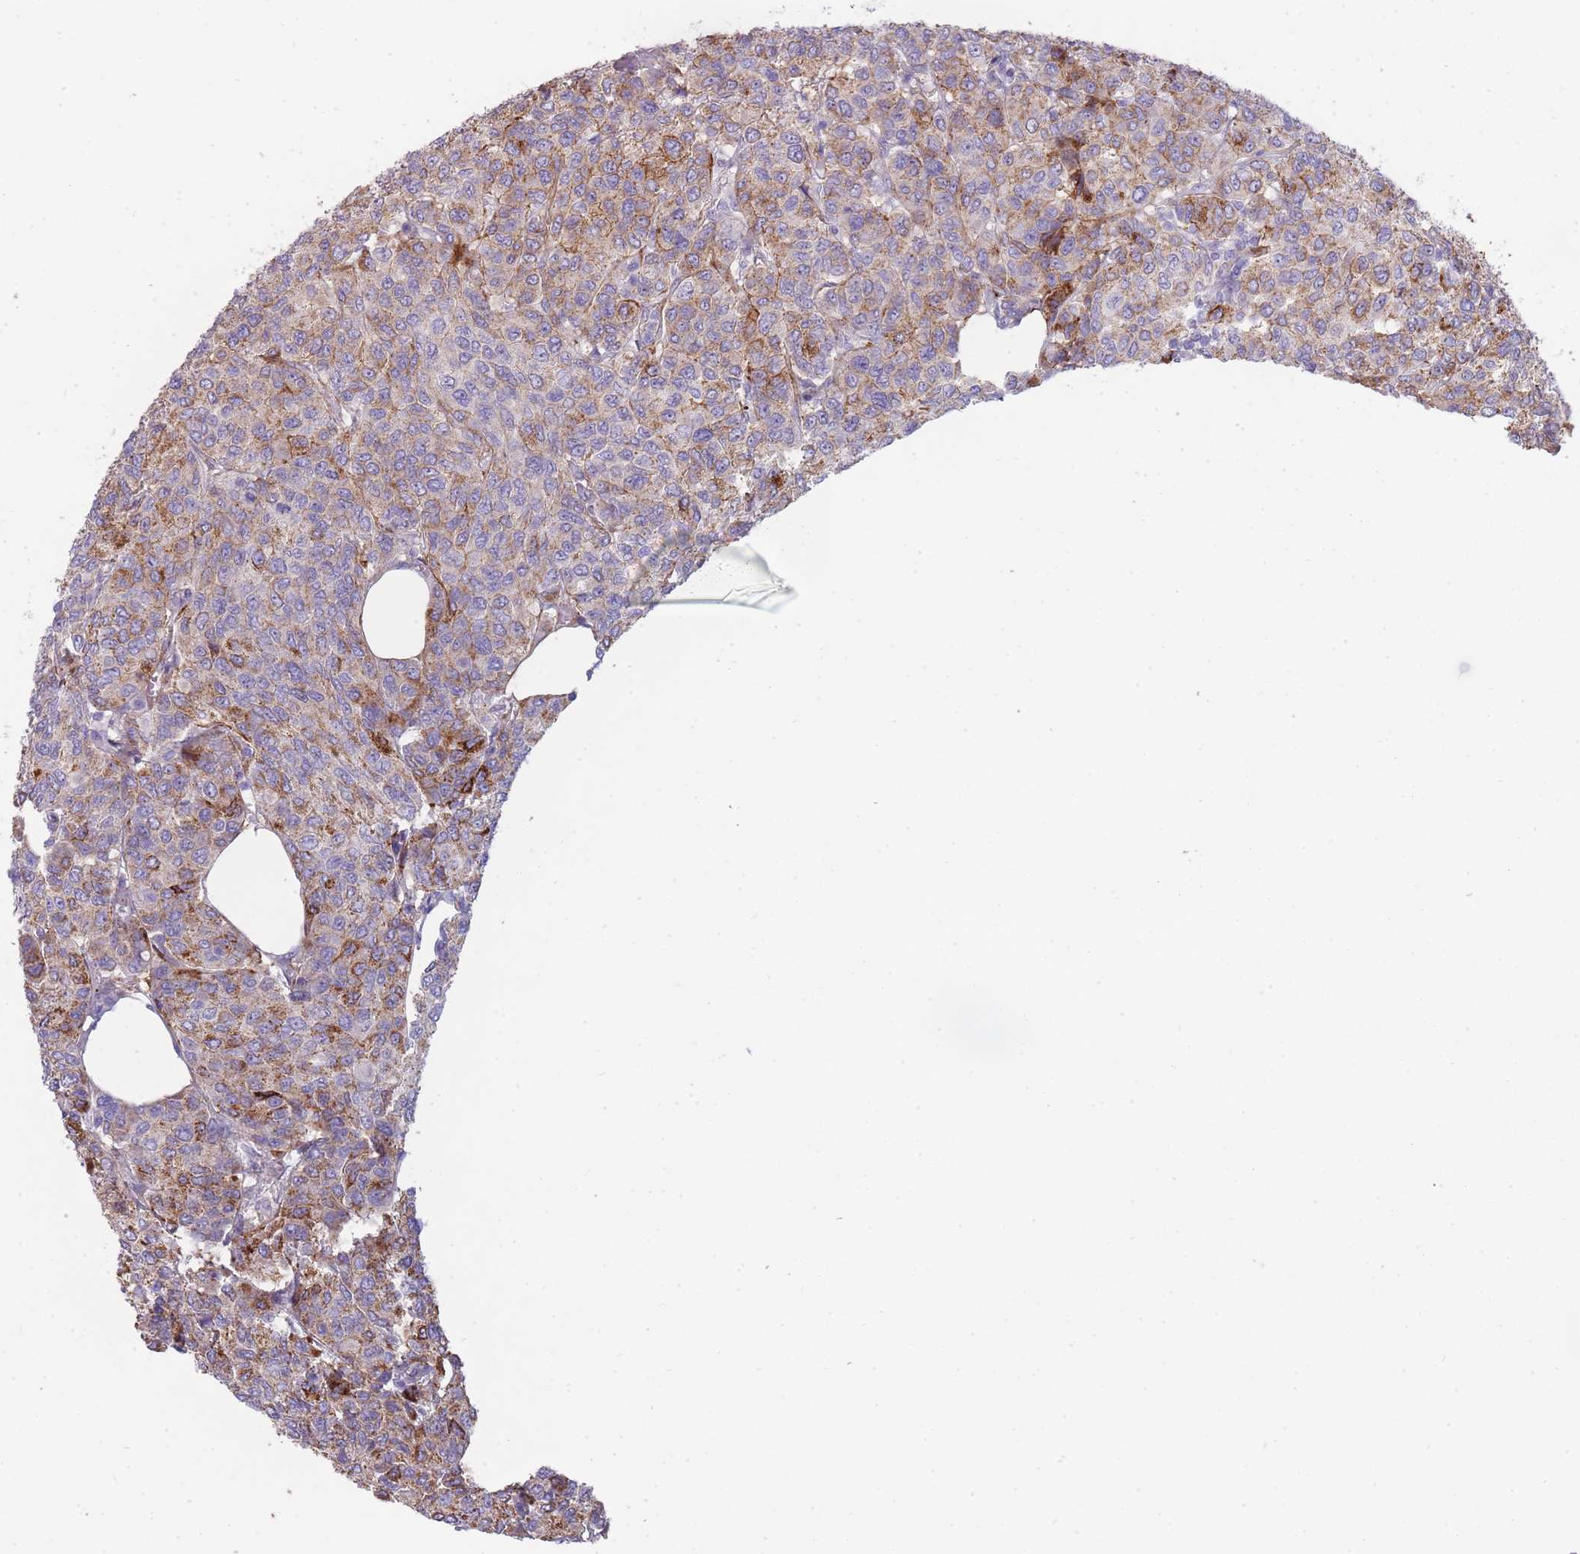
{"staining": {"intensity": "moderate", "quantity": ">75%", "location": "cytoplasmic/membranous"}, "tissue": "breast cancer", "cell_type": "Tumor cells", "image_type": "cancer", "snomed": [{"axis": "morphology", "description": "Duct carcinoma"}, {"axis": "topography", "description": "Breast"}], "caption": "A brown stain labels moderate cytoplasmic/membranous positivity of a protein in breast cancer tumor cells.", "gene": "UTP14A", "patient": {"sex": "female", "age": 55}}